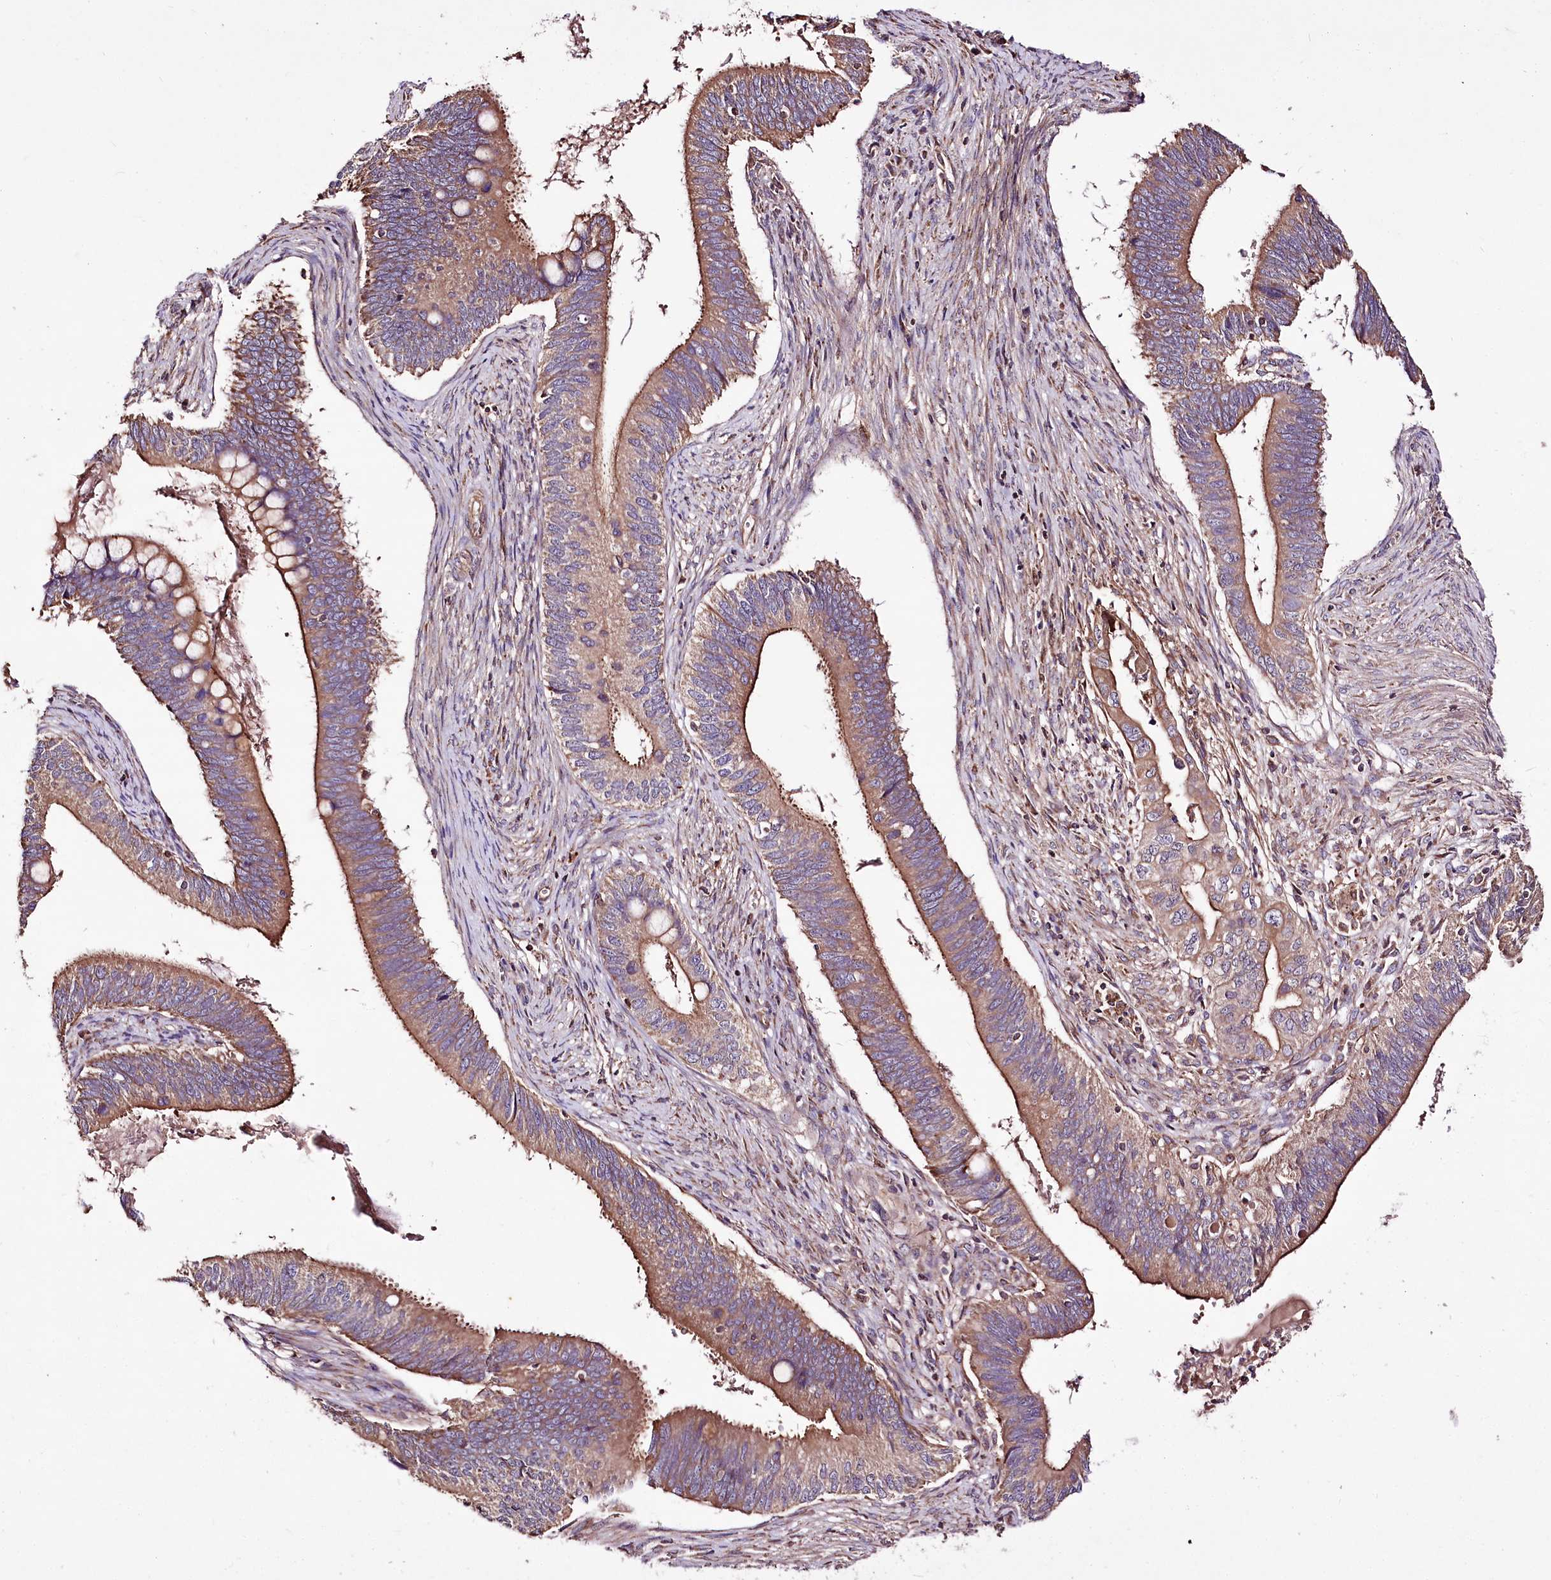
{"staining": {"intensity": "moderate", "quantity": ">75%", "location": "cytoplasmic/membranous"}, "tissue": "cervical cancer", "cell_type": "Tumor cells", "image_type": "cancer", "snomed": [{"axis": "morphology", "description": "Adenocarcinoma, NOS"}, {"axis": "topography", "description": "Cervix"}], "caption": "This image reveals IHC staining of human cervical cancer, with medium moderate cytoplasmic/membranous expression in about >75% of tumor cells.", "gene": "WWC1", "patient": {"sex": "female", "age": 42}}